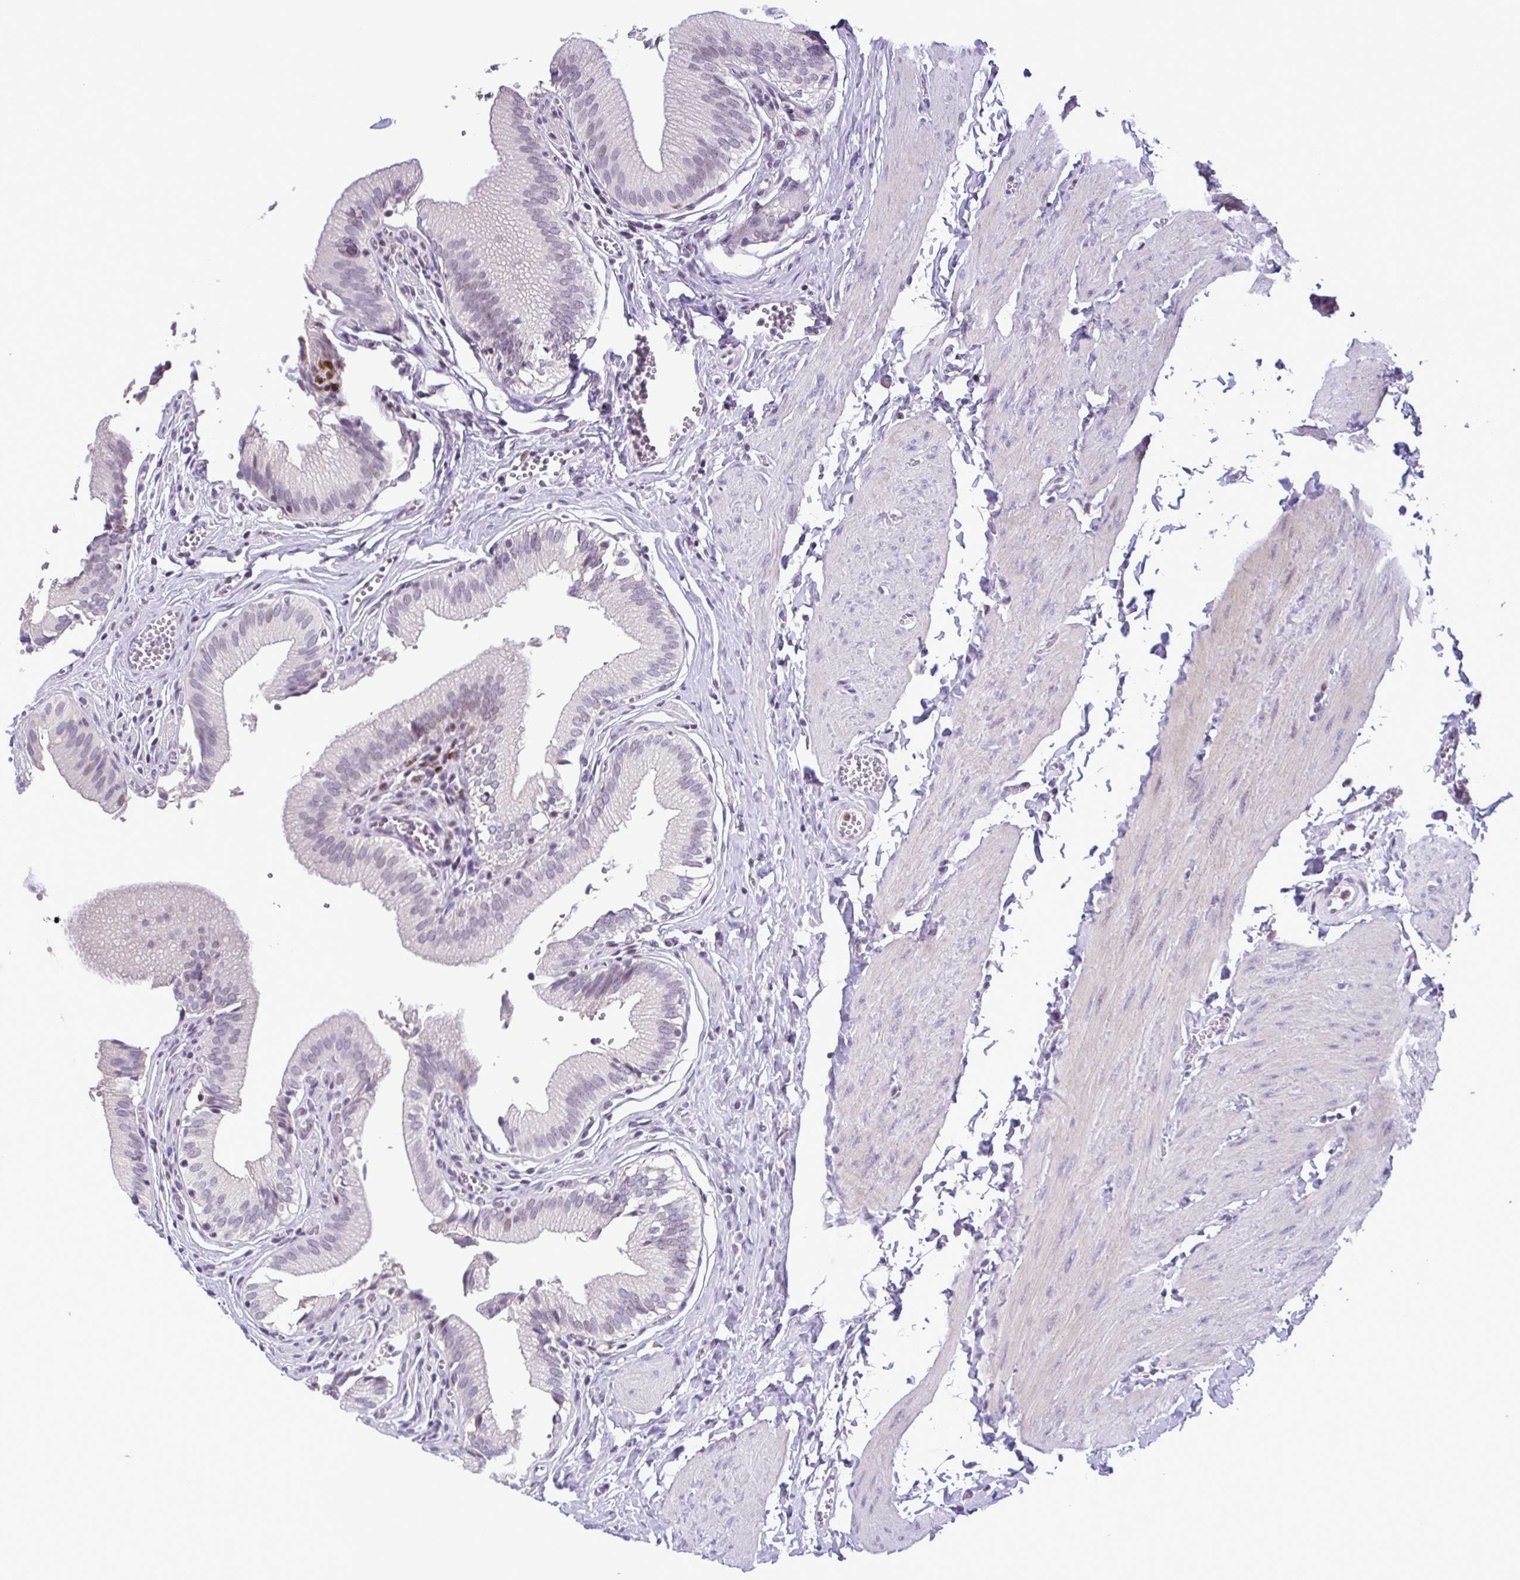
{"staining": {"intensity": "moderate", "quantity": "<25%", "location": "nuclear"}, "tissue": "gallbladder", "cell_type": "Glandular cells", "image_type": "normal", "snomed": [{"axis": "morphology", "description": "Normal tissue, NOS"}, {"axis": "topography", "description": "Gallbladder"}, {"axis": "topography", "description": "Peripheral nerve tissue"}], "caption": "Immunohistochemical staining of normal gallbladder exhibits <25% levels of moderate nuclear protein staining in approximately <25% of glandular cells.", "gene": "IRF1", "patient": {"sex": "male", "age": 17}}